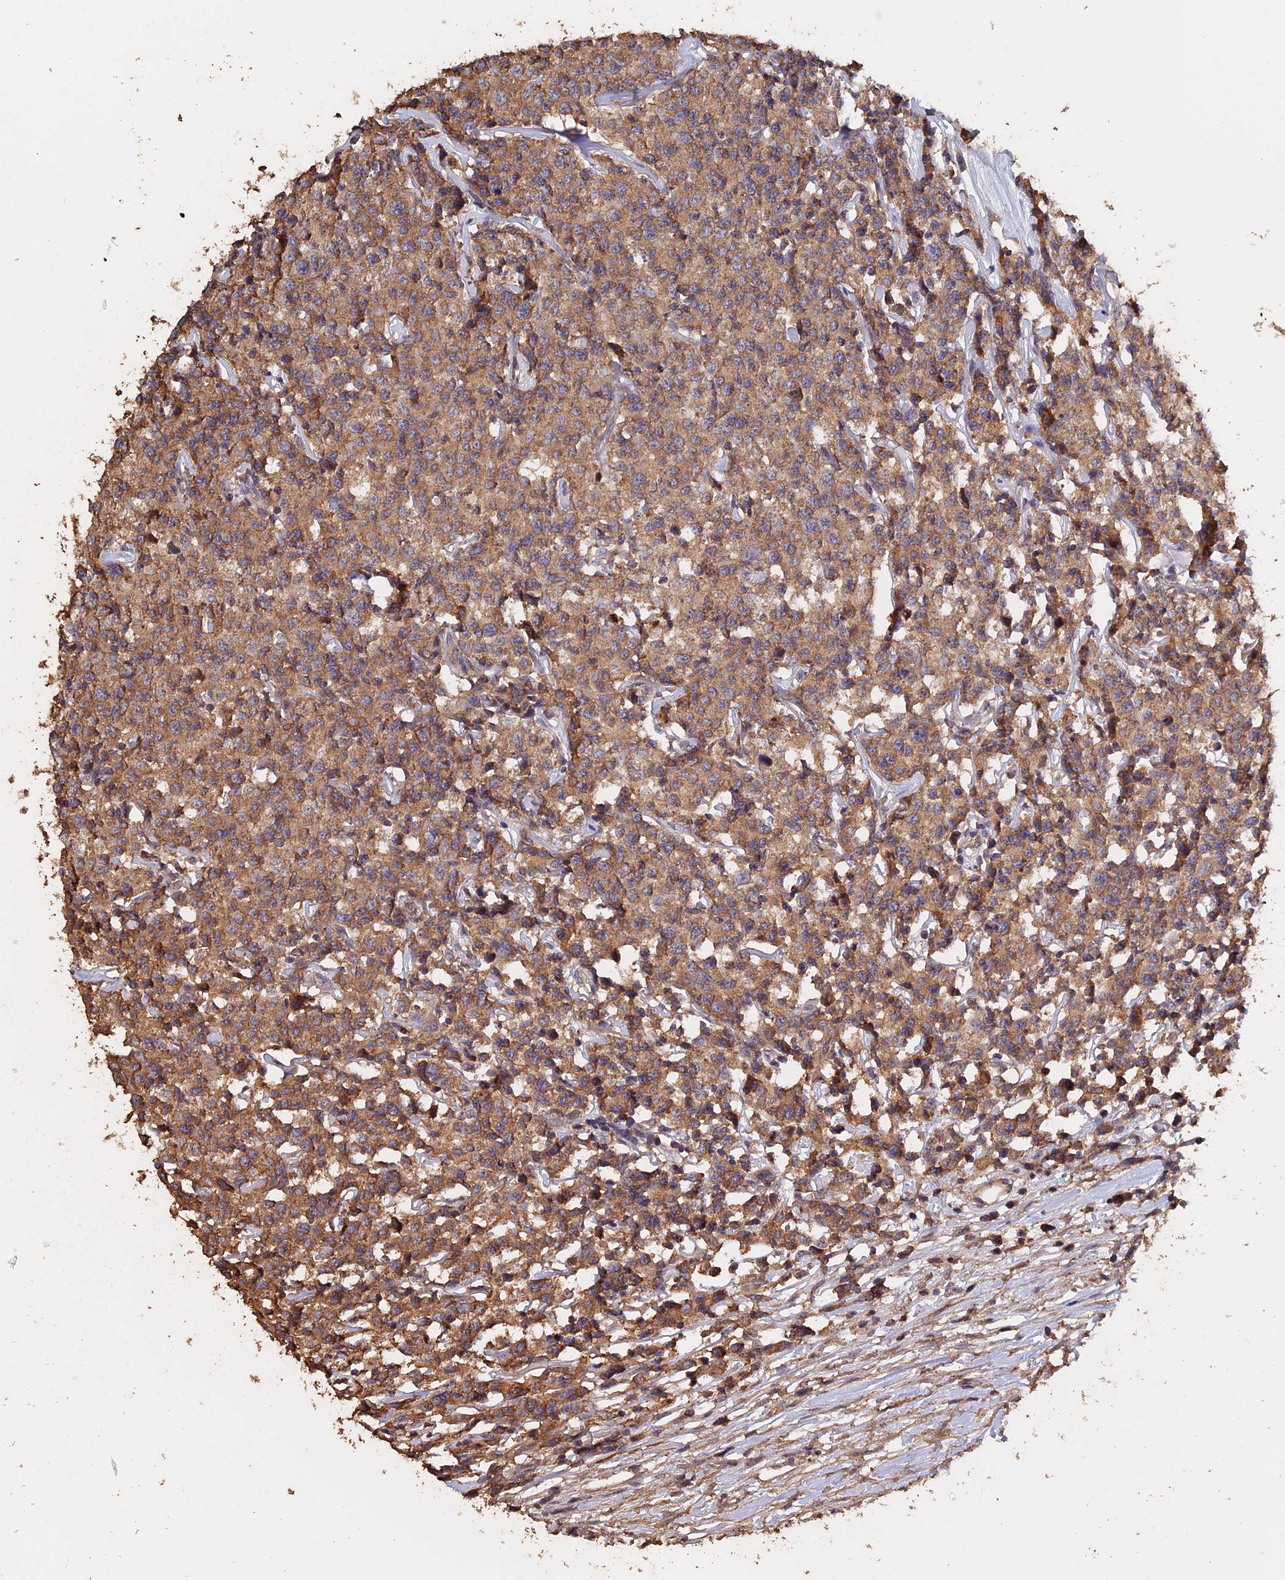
{"staining": {"intensity": "moderate", "quantity": ">75%", "location": "cytoplasmic/membranous"}, "tissue": "lymphoma", "cell_type": "Tumor cells", "image_type": "cancer", "snomed": [{"axis": "morphology", "description": "Malignant lymphoma, non-Hodgkin's type, Low grade"}, {"axis": "topography", "description": "Small intestine"}], "caption": "This is an image of immunohistochemistry (IHC) staining of lymphoma, which shows moderate expression in the cytoplasmic/membranous of tumor cells.", "gene": "PIGQ", "patient": {"sex": "female", "age": 59}}